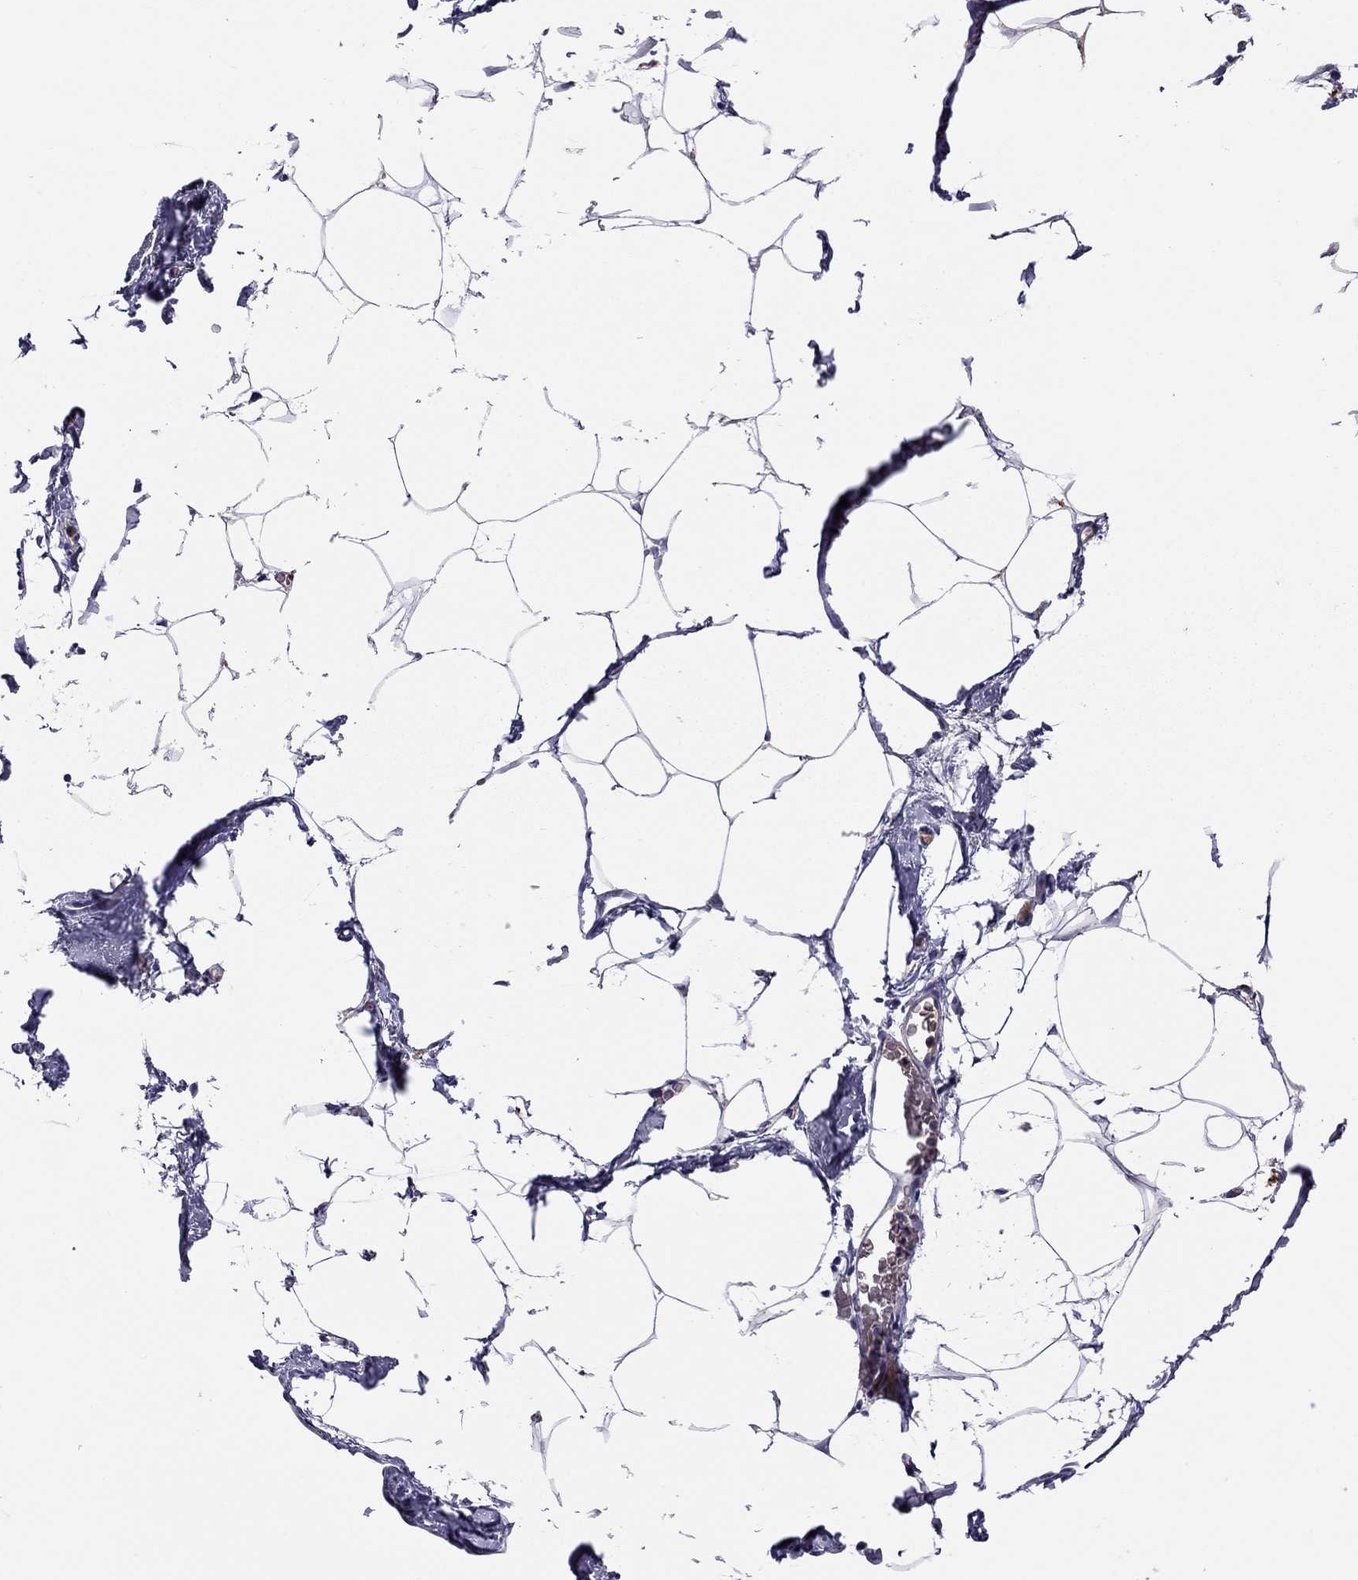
{"staining": {"intensity": "negative", "quantity": "none", "location": "none"}, "tissue": "adipose tissue", "cell_type": "Adipocytes", "image_type": "normal", "snomed": [{"axis": "morphology", "description": "Normal tissue, NOS"}, {"axis": "topography", "description": "Adipose tissue"}], "caption": "Micrograph shows no significant protein expression in adipocytes of benign adipose tissue. Nuclei are stained in blue.", "gene": "SERPINA3", "patient": {"sex": "male", "age": 57}}